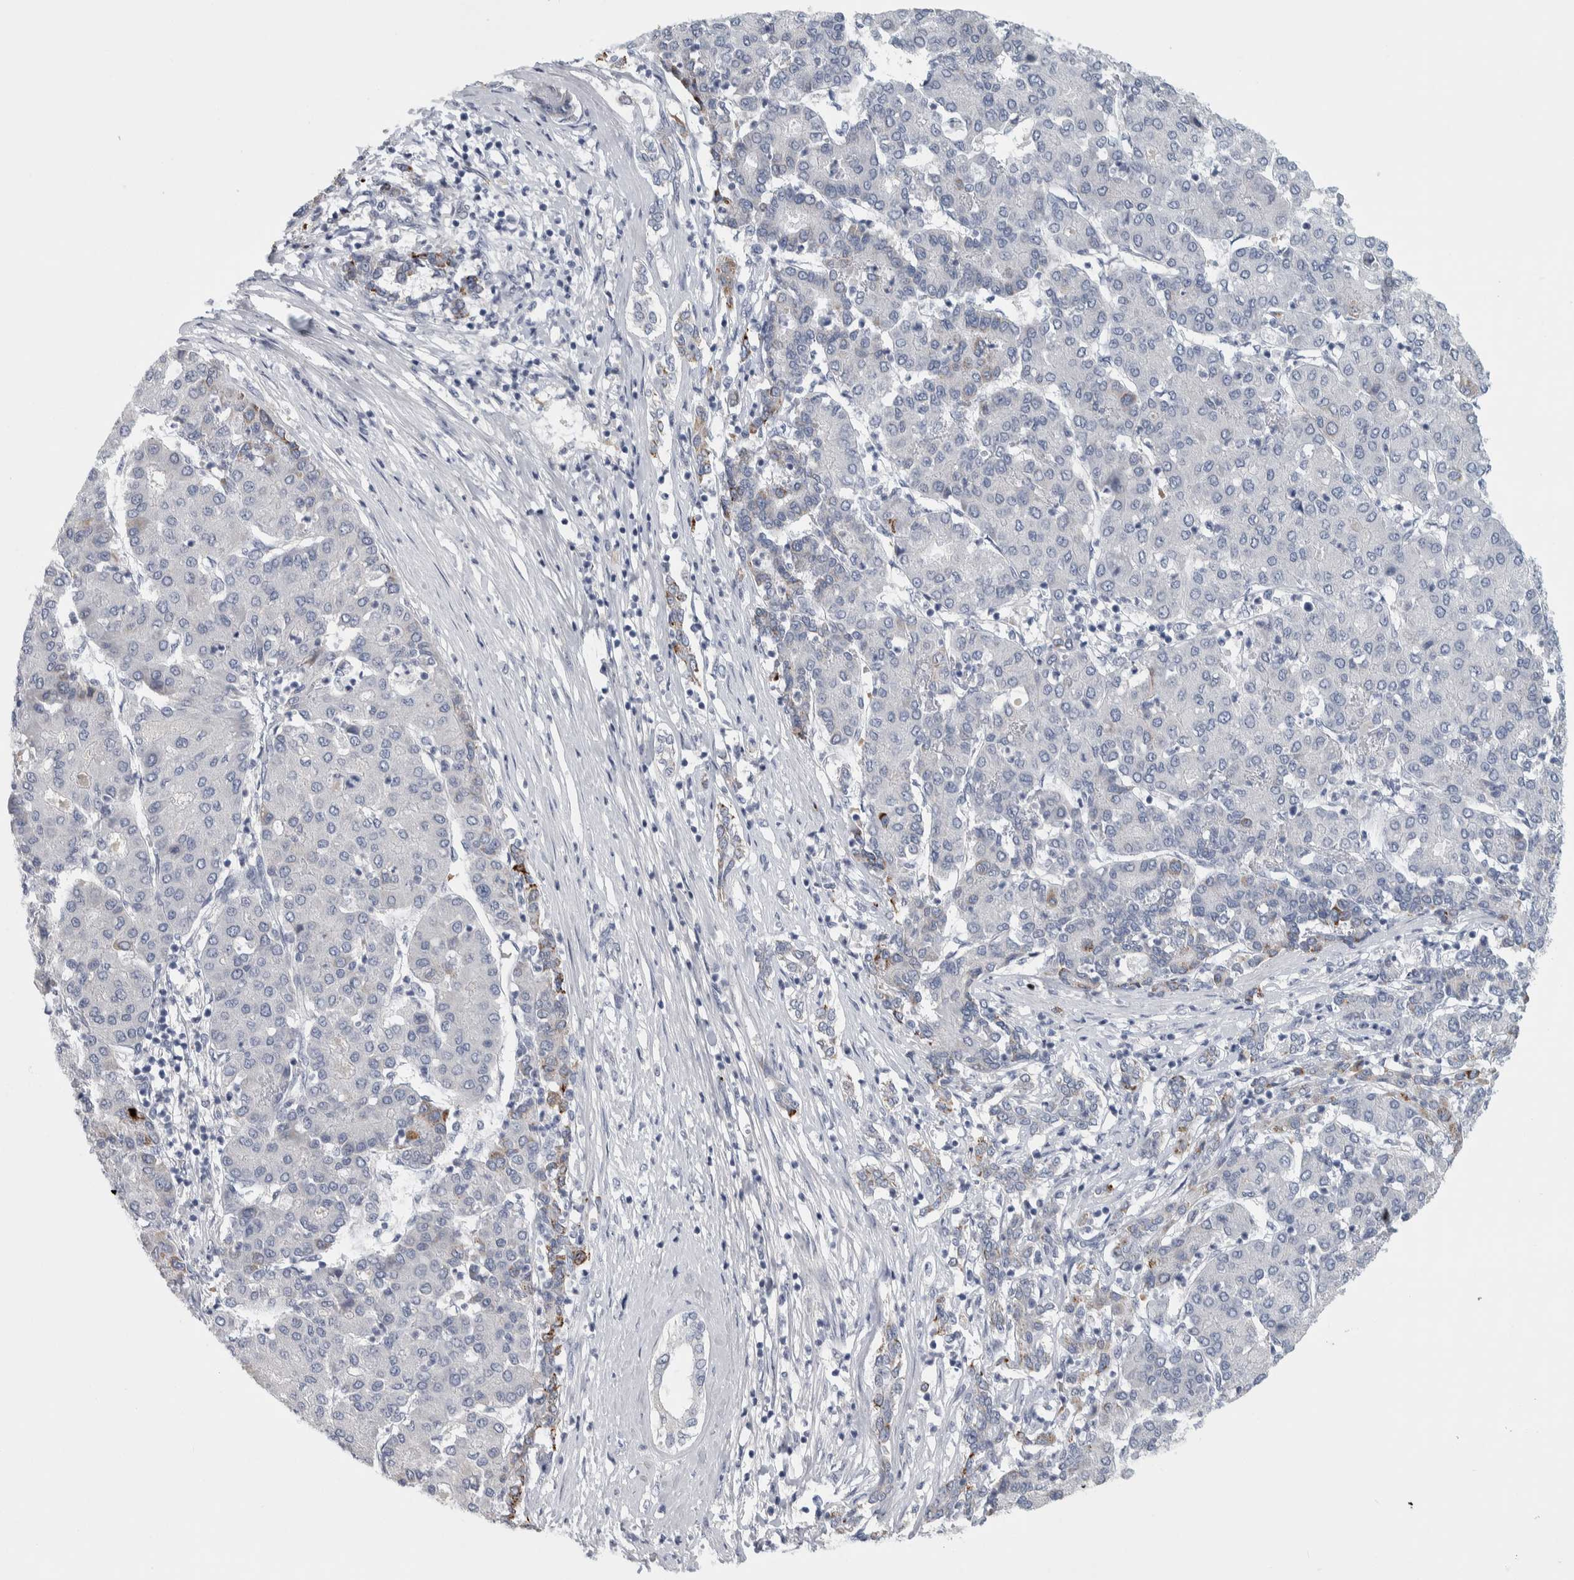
{"staining": {"intensity": "moderate", "quantity": "<25%", "location": "cytoplasmic/membranous"}, "tissue": "liver cancer", "cell_type": "Tumor cells", "image_type": "cancer", "snomed": [{"axis": "morphology", "description": "Carcinoma, Hepatocellular, NOS"}, {"axis": "topography", "description": "Liver"}], "caption": "Brown immunohistochemical staining in human hepatocellular carcinoma (liver) exhibits moderate cytoplasmic/membranous expression in about <25% of tumor cells. The staining was performed using DAB to visualize the protein expression in brown, while the nuclei were stained in blue with hematoxylin (Magnification: 20x).", "gene": "CHRM3", "patient": {"sex": "male", "age": 65}}